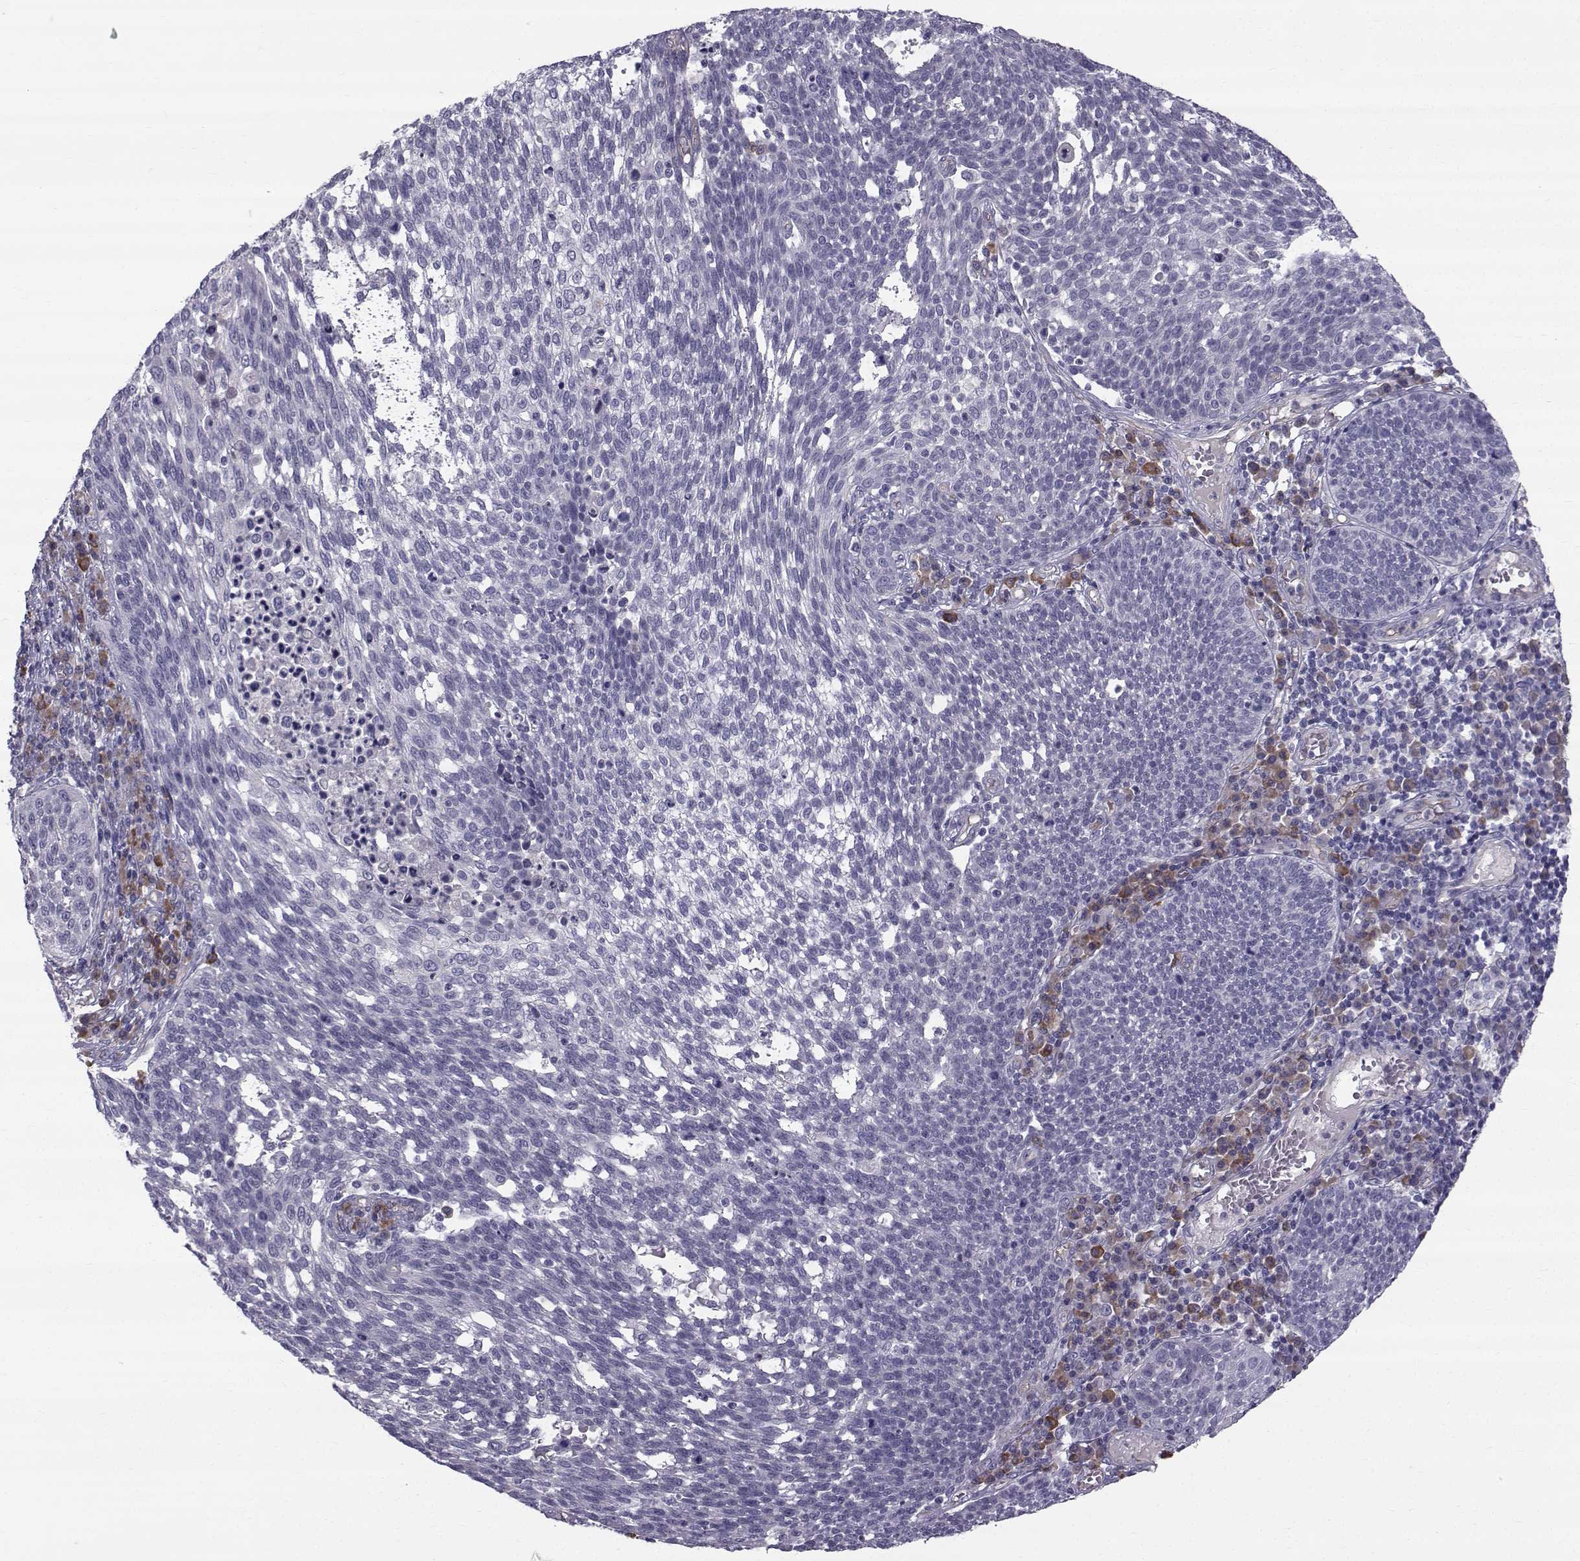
{"staining": {"intensity": "negative", "quantity": "none", "location": "none"}, "tissue": "cervical cancer", "cell_type": "Tumor cells", "image_type": "cancer", "snomed": [{"axis": "morphology", "description": "Squamous cell carcinoma, NOS"}, {"axis": "topography", "description": "Cervix"}], "caption": "Immunohistochemical staining of human cervical squamous cell carcinoma exhibits no significant expression in tumor cells.", "gene": "QPCT", "patient": {"sex": "female", "age": 34}}